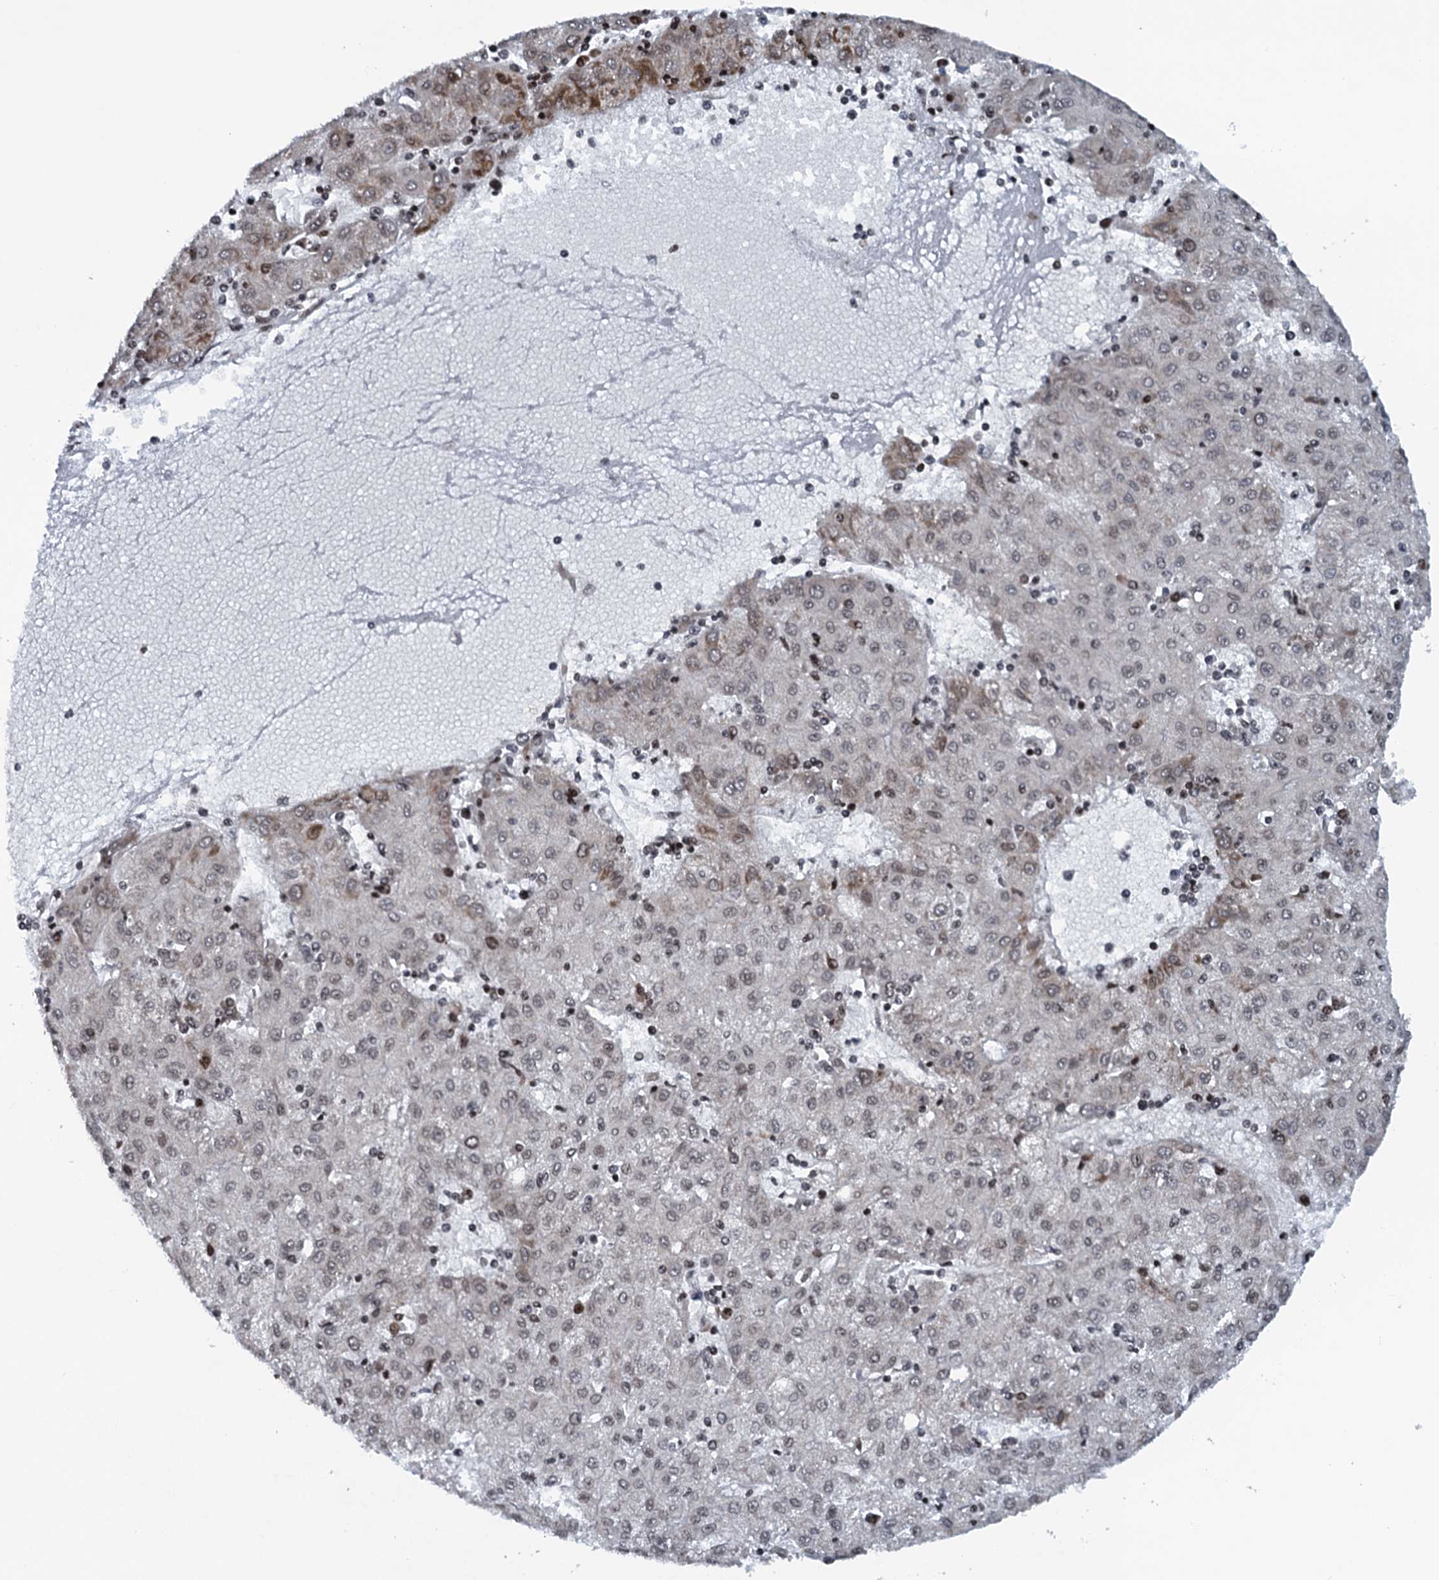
{"staining": {"intensity": "moderate", "quantity": "<25%", "location": "cytoplasmic/membranous"}, "tissue": "liver cancer", "cell_type": "Tumor cells", "image_type": "cancer", "snomed": [{"axis": "morphology", "description": "Carcinoma, Hepatocellular, NOS"}, {"axis": "topography", "description": "Liver"}], "caption": "An IHC image of tumor tissue is shown. Protein staining in brown labels moderate cytoplasmic/membranous positivity in hepatocellular carcinoma (liver) within tumor cells. (DAB (3,3'-diaminobenzidine) = brown stain, brightfield microscopy at high magnification).", "gene": "FYB1", "patient": {"sex": "male", "age": 72}}